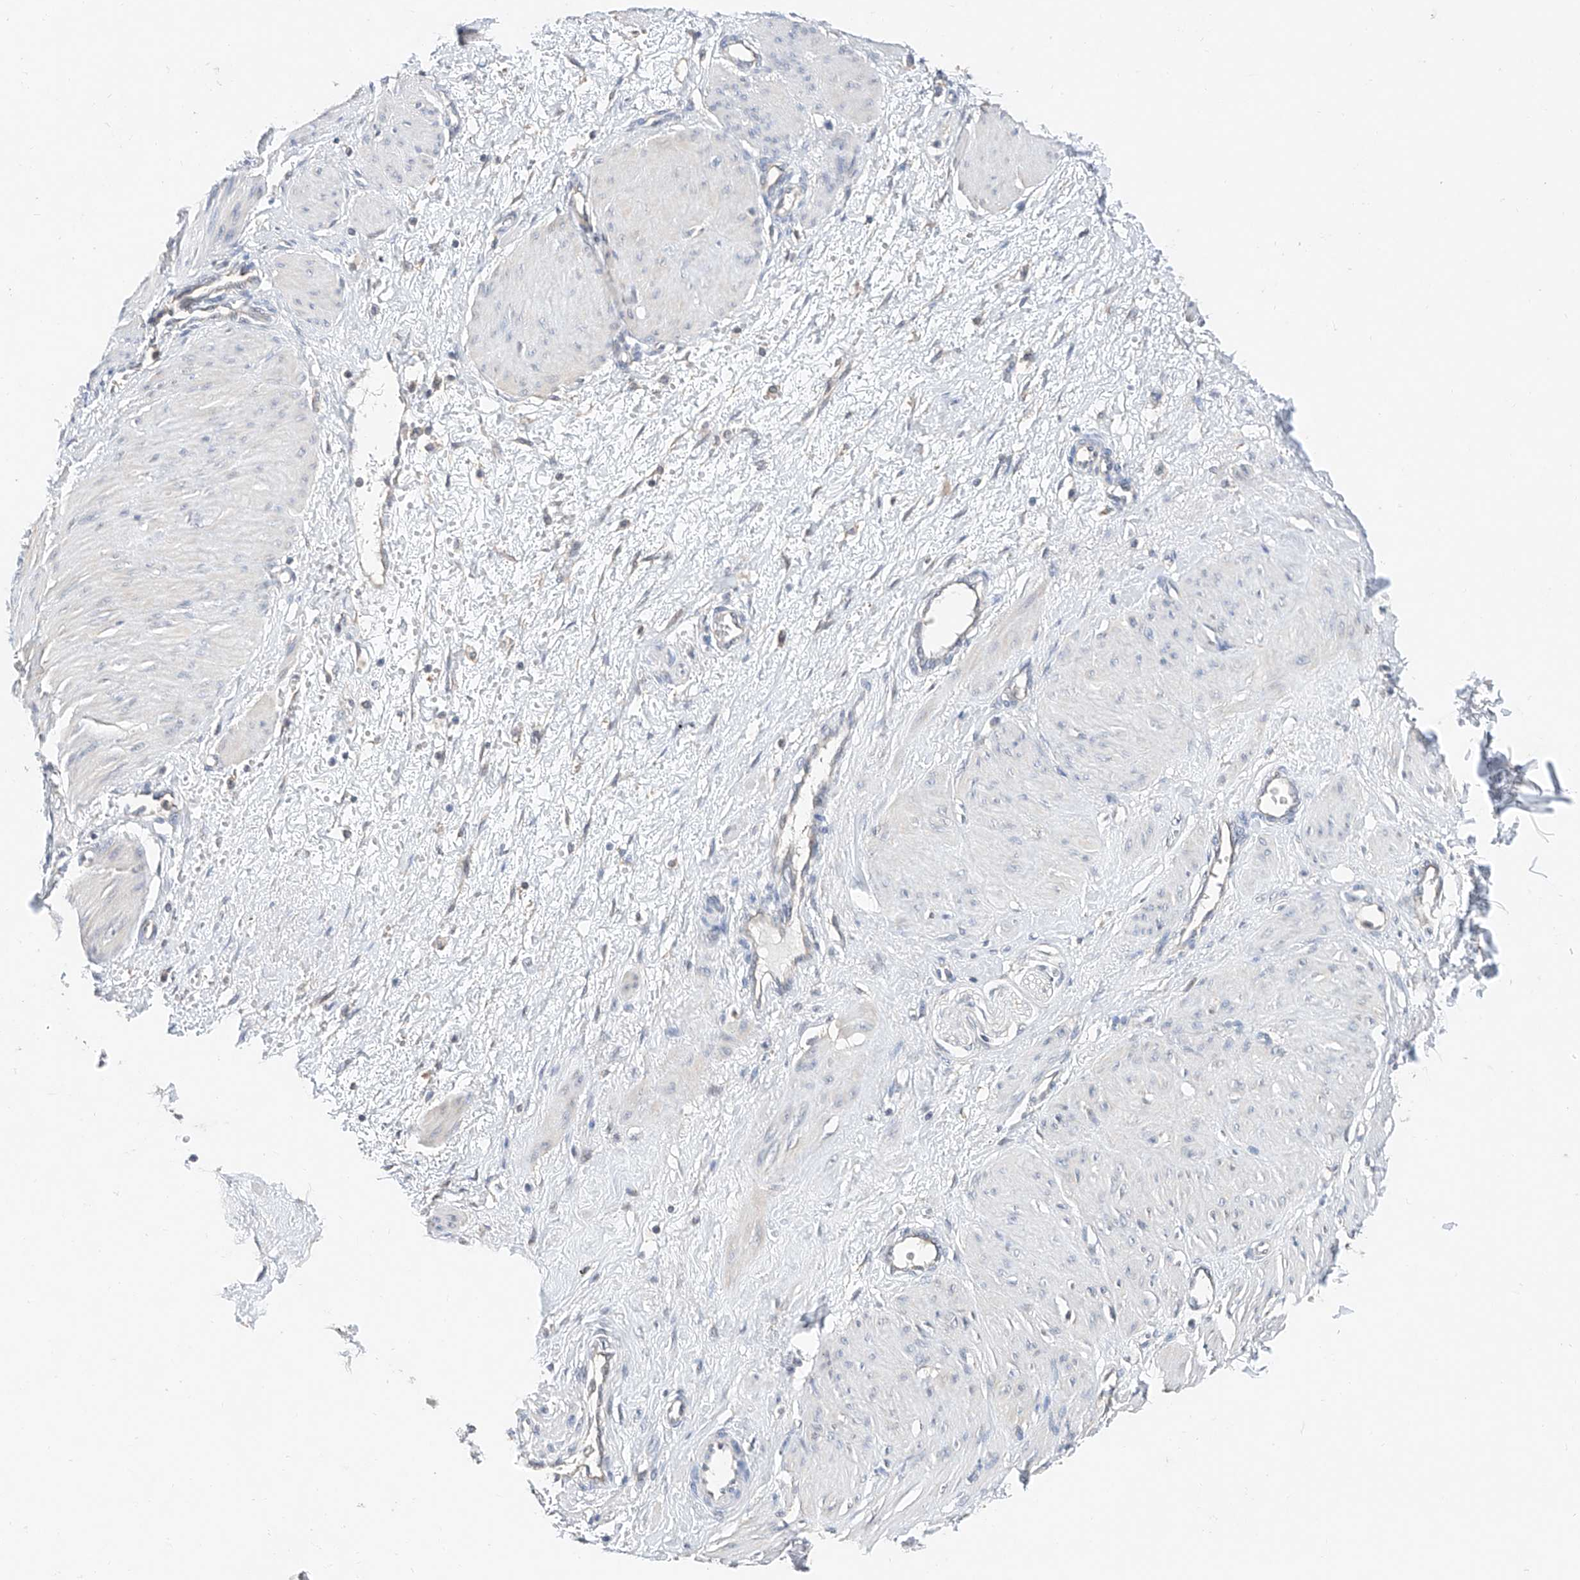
{"staining": {"intensity": "negative", "quantity": "none", "location": "none"}, "tissue": "smooth muscle", "cell_type": "Smooth muscle cells", "image_type": "normal", "snomed": [{"axis": "morphology", "description": "Normal tissue, NOS"}, {"axis": "topography", "description": "Endometrium"}], "caption": "Smooth muscle was stained to show a protein in brown. There is no significant staining in smooth muscle cells. (Immunohistochemistry, brightfield microscopy, high magnification).", "gene": "FUCA2", "patient": {"sex": "female", "age": 33}}